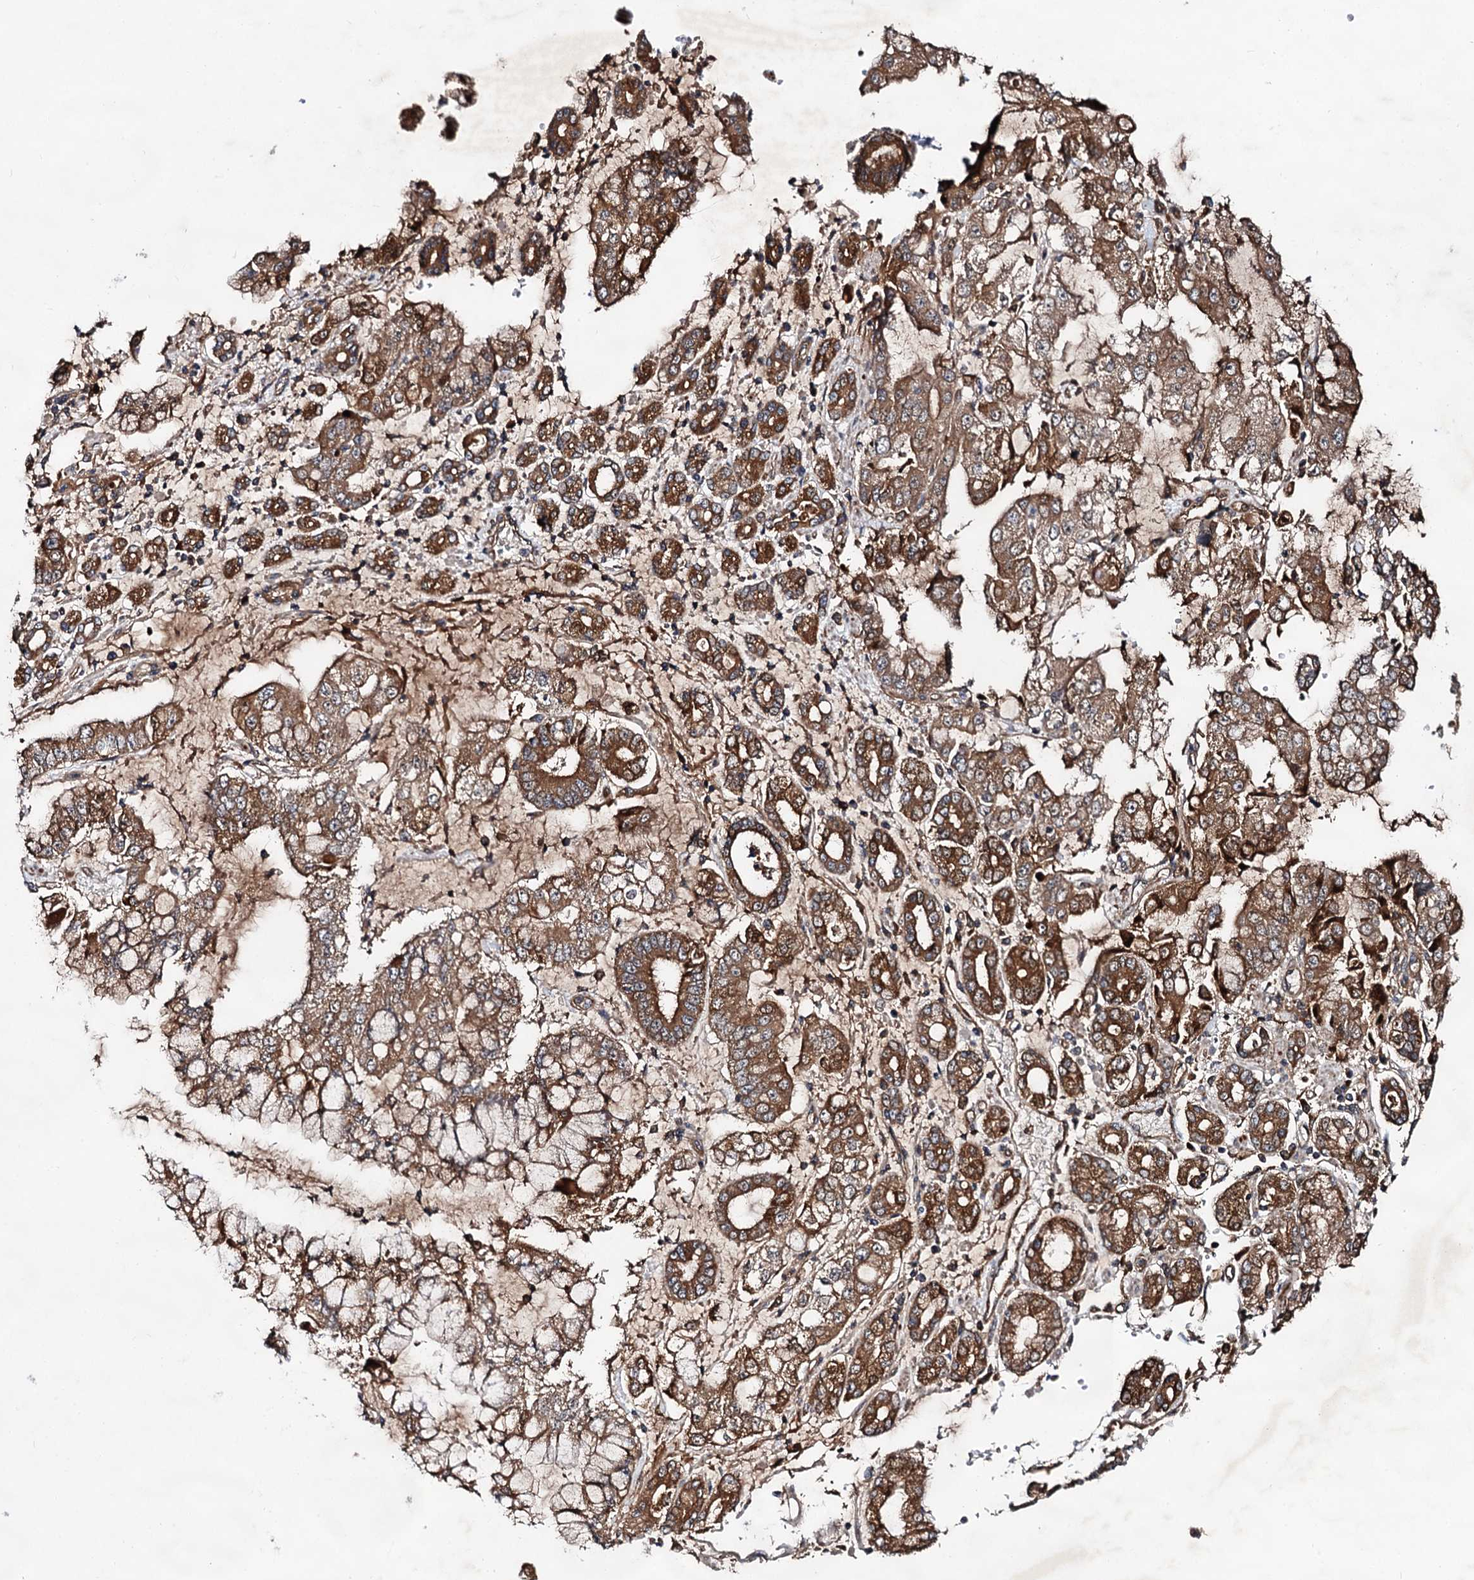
{"staining": {"intensity": "moderate", "quantity": ">75%", "location": "cytoplasmic/membranous"}, "tissue": "stomach cancer", "cell_type": "Tumor cells", "image_type": "cancer", "snomed": [{"axis": "morphology", "description": "Adenocarcinoma, NOS"}, {"axis": "topography", "description": "Stomach"}], "caption": "A brown stain labels moderate cytoplasmic/membranous positivity of a protein in stomach adenocarcinoma tumor cells.", "gene": "TEX9", "patient": {"sex": "male", "age": 76}}